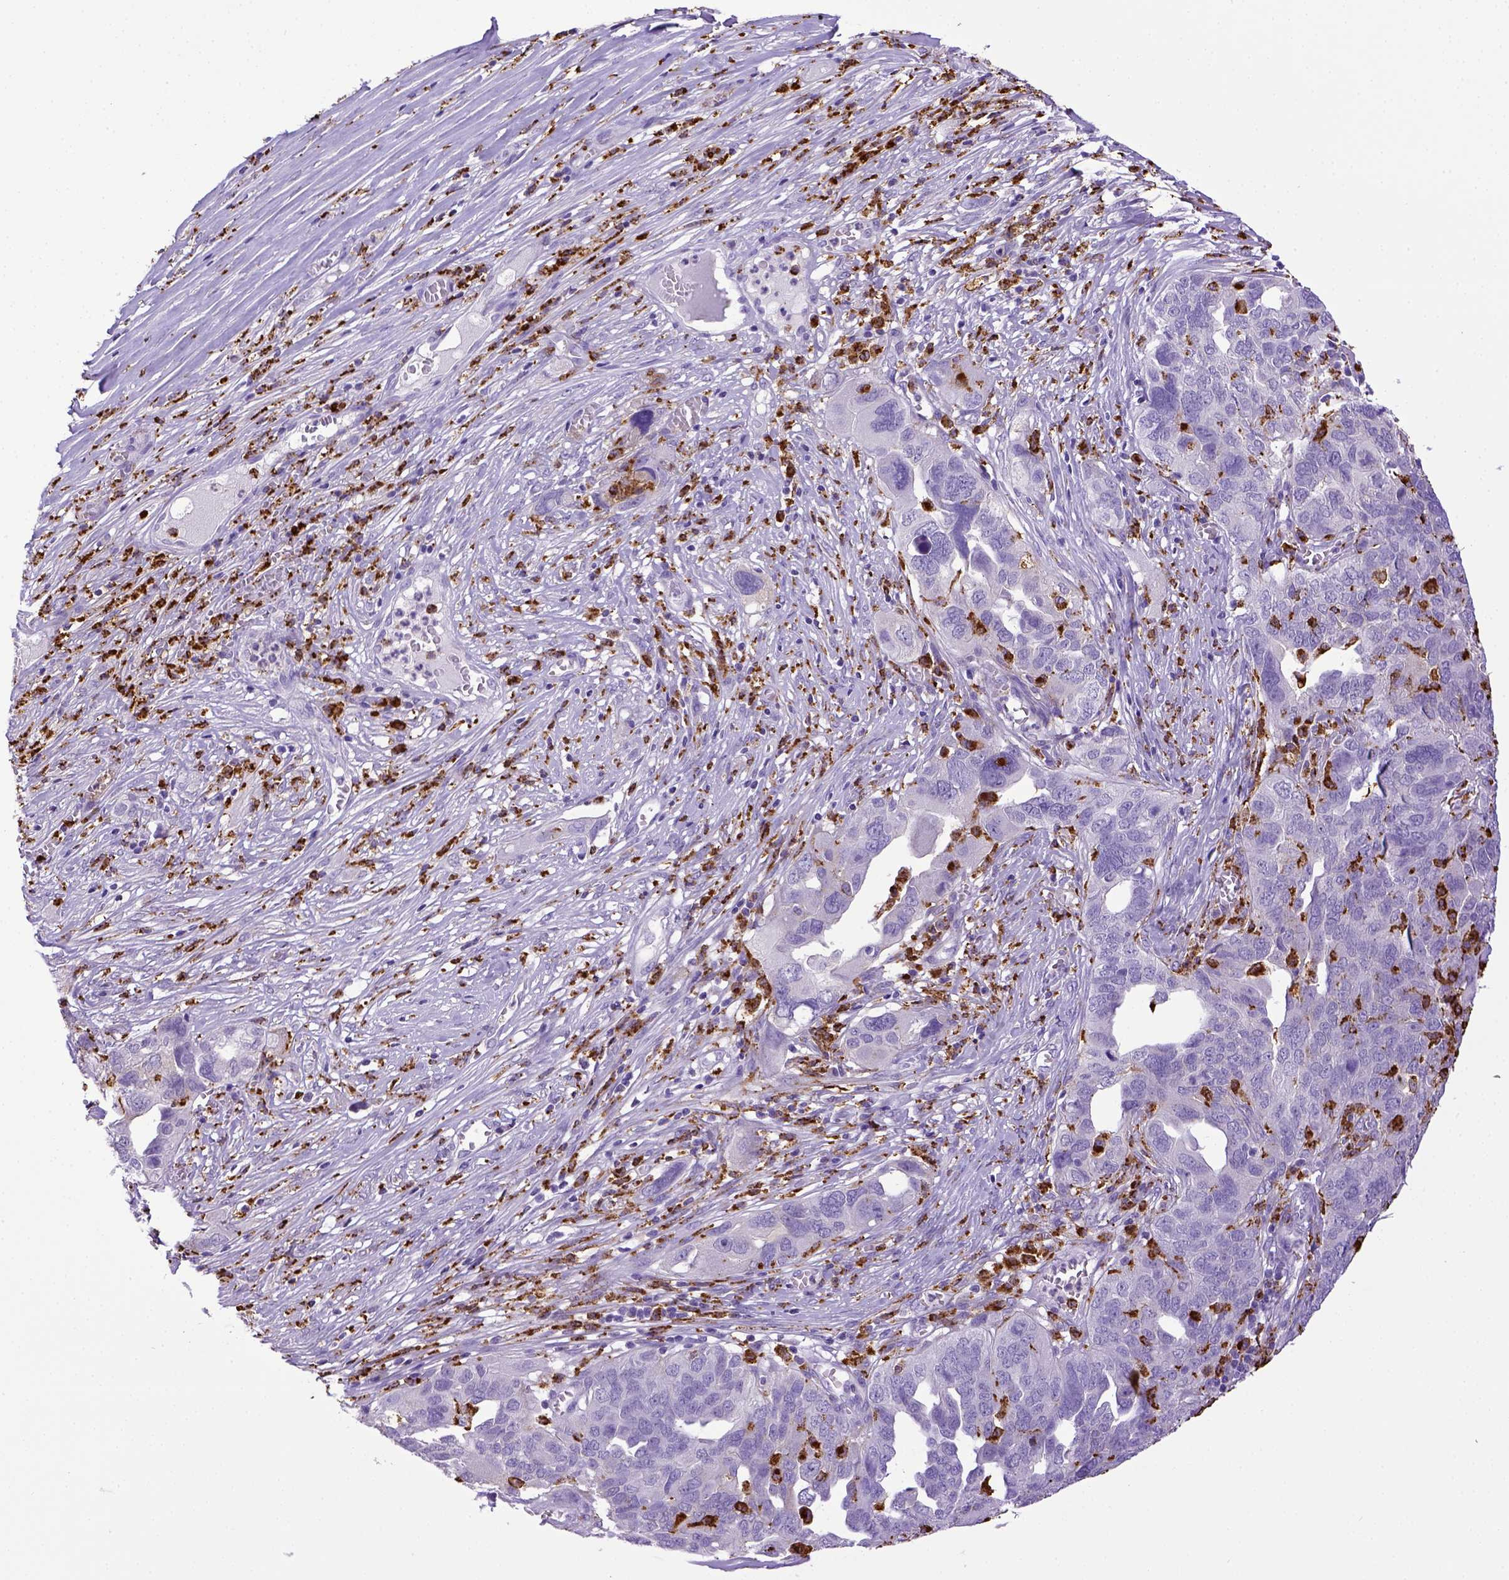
{"staining": {"intensity": "negative", "quantity": "none", "location": "none"}, "tissue": "ovarian cancer", "cell_type": "Tumor cells", "image_type": "cancer", "snomed": [{"axis": "morphology", "description": "Carcinoma, endometroid"}, {"axis": "topography", "description": "Soft tissue"}, {"axis": "topography", "description": "Ovary"}], "caption": "Tumor cells show no significant protein expression in ovarian endometroid carcinoma.", "gene": "CD68", "patient": {"sex": "female", "age": 52}}